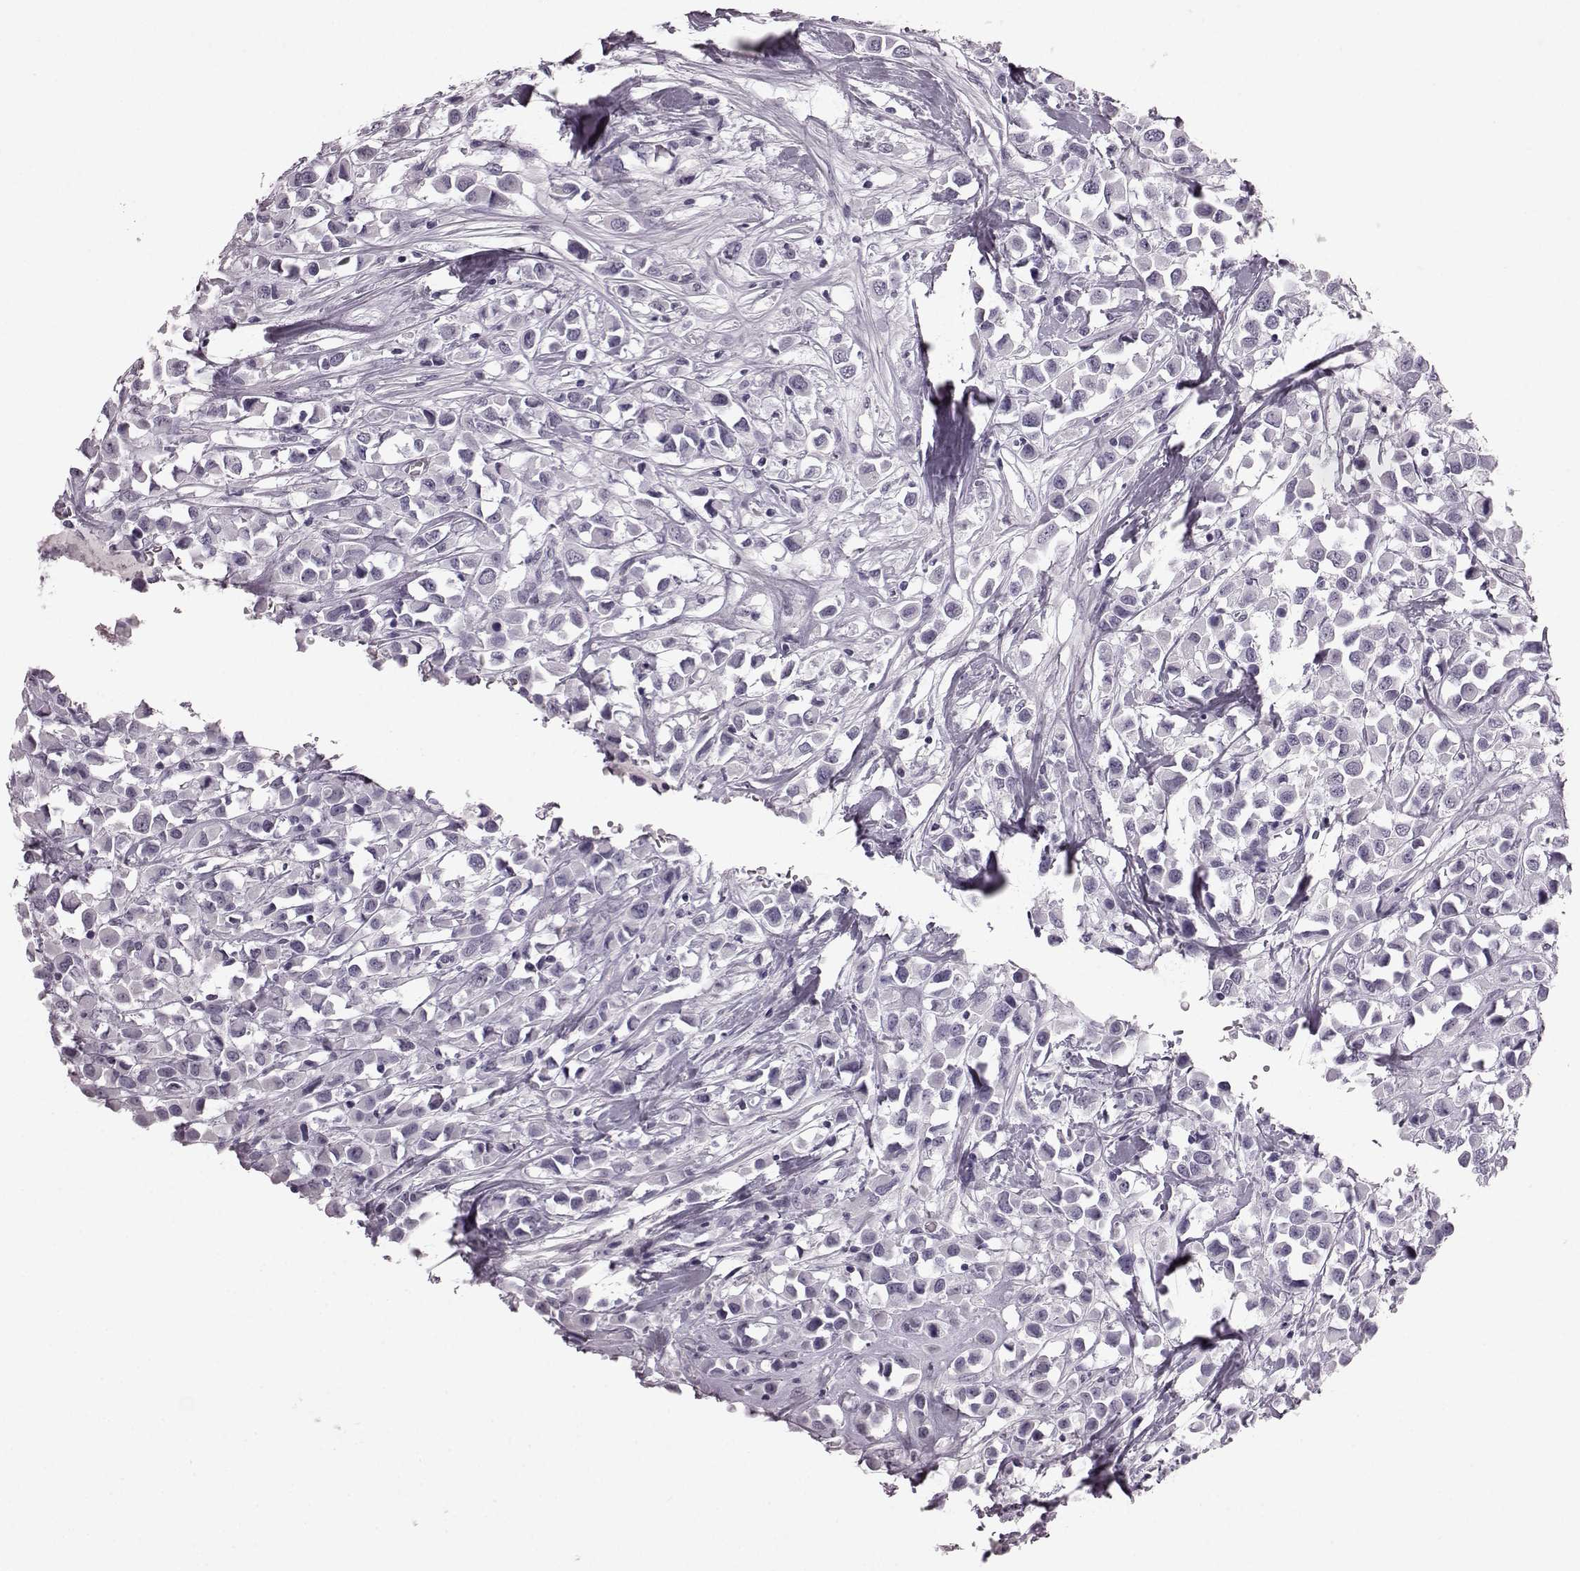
{"staining": {"intensity": "negative", "quantity": "none", "location": "none"}, "tissue": "breast cancer", "cell_type": "Tumor cells", "image_type": "cancer", "snomed": [{"axis": "morphology", "description": "Duct carcinoma"}, {"axis": "topography", "description": "Breast"}], "caption": "This is an immunohistochemistry image of human breast cancer. There is no expression in tumor cells.", "gene": "AIPL1", "patient": {"sex": "female", "age": 61}}